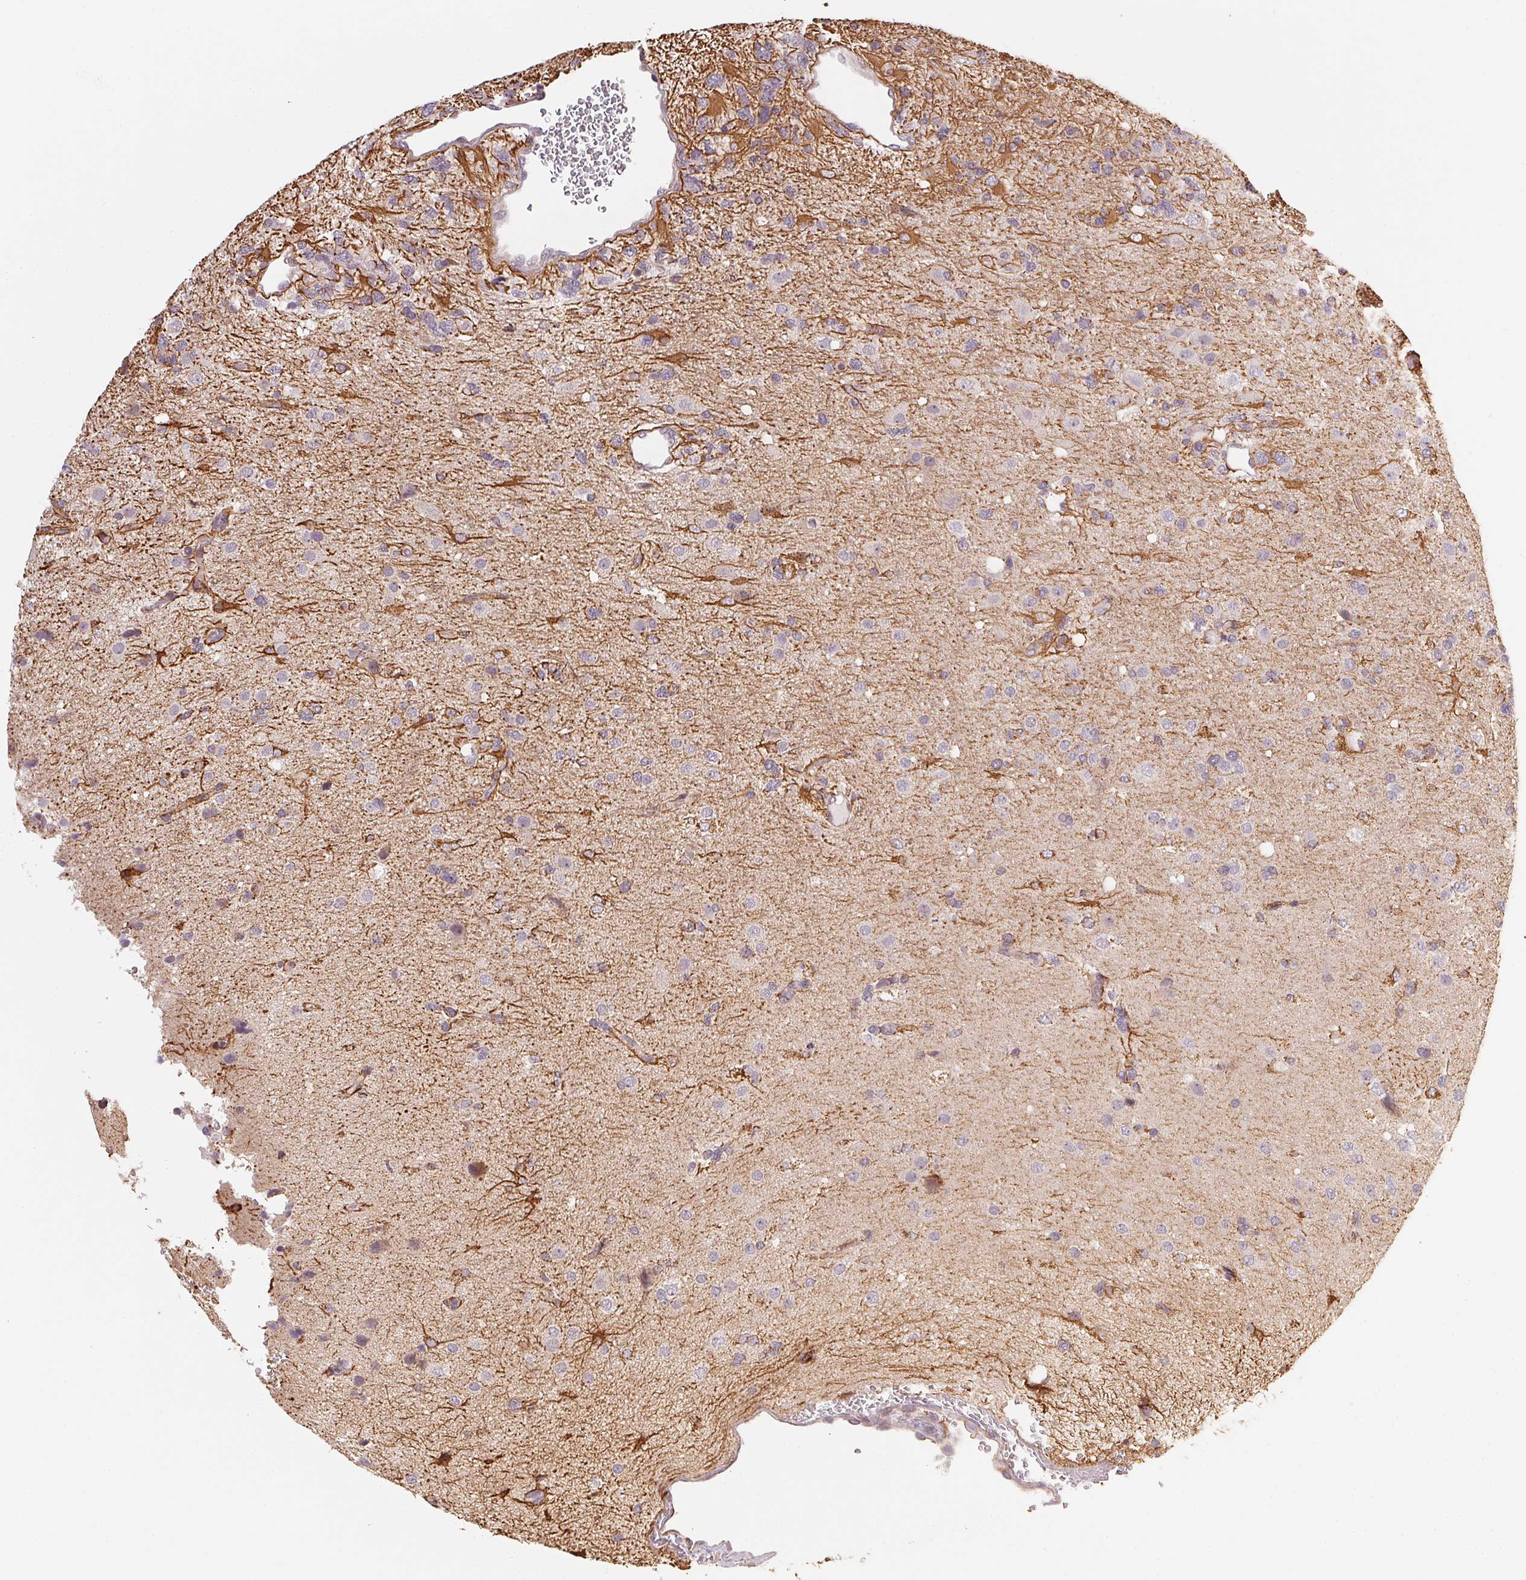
{"staining": {"intensity": "negative", "quantity": "none", "location": "none"}, "tissue": "glioma", "cell_type": "Tumor cells", "image_type": "cancer", "snomed": [{"axis": "morphology", "description": "Glioma, malignant, High grade"}, {"axis": "topography", "description": "Brain"}], "caption": "A photomicrograph of high-grade glioma (malignant) stained for a protein shows no brown staining in tumor cells.", "gene": "NCOA4", "patient": {"sex": "female", "age": 71}}